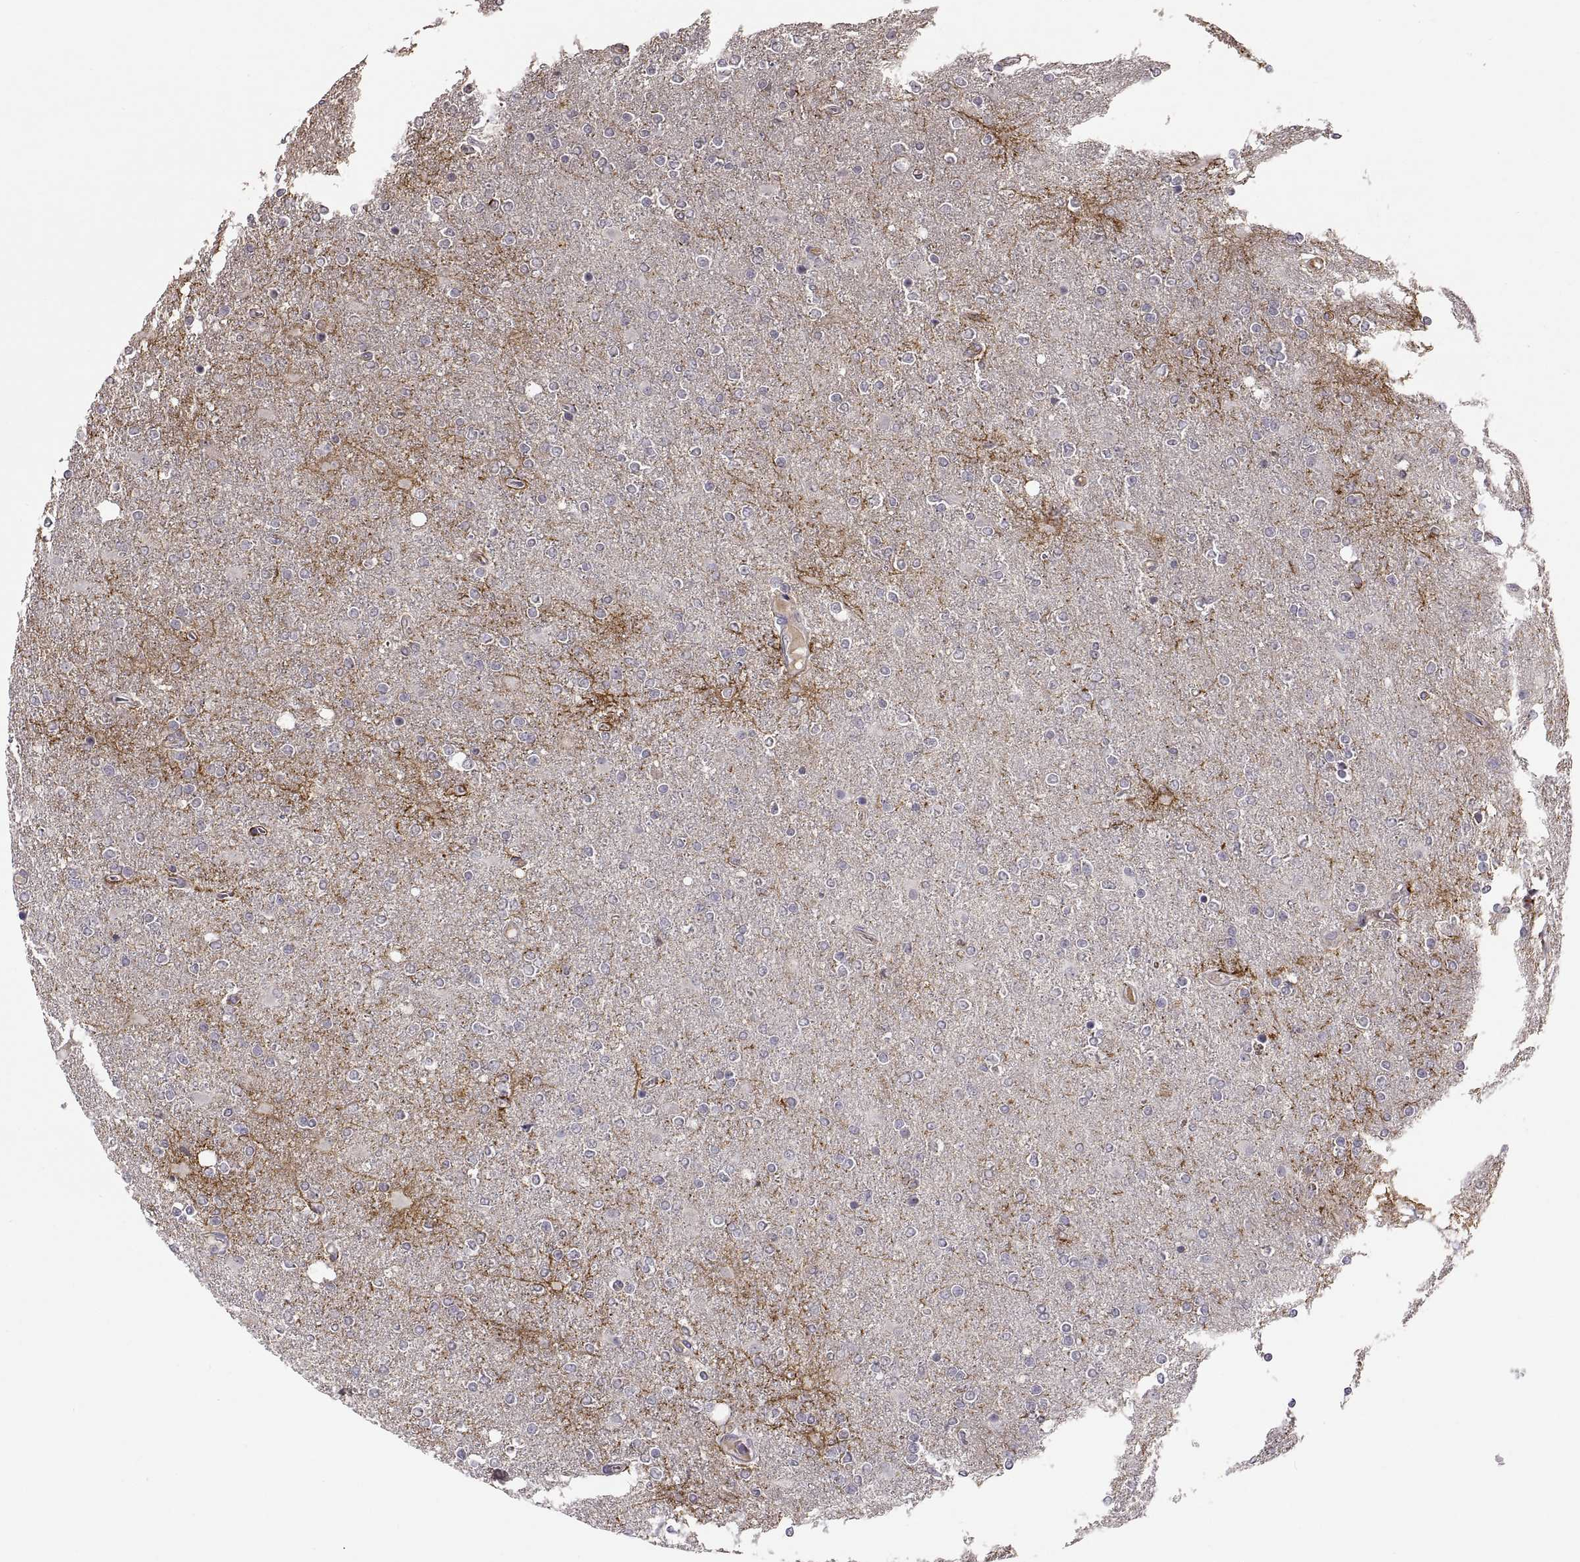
{"staining": {"intensity": "negative", "quantity": "none", "location": "none"}, "tissue": "glioma", "cell_type": "Tumor cells", "image_type": "cancer", "snomed": [{"axis": "morphology", "description": "Glioma, malignant, High grade"}, {"axis": "topography", "description": "Cerebral cortex"}], "caption": "Immunohistochemical staining of human malignant glioma (high-grade) demonstrates no significant positivity in tumor cells. Nuclei are stained in blue.", "gene": "NMNAT2", "patient": {"sex": "male", "age": 70}}